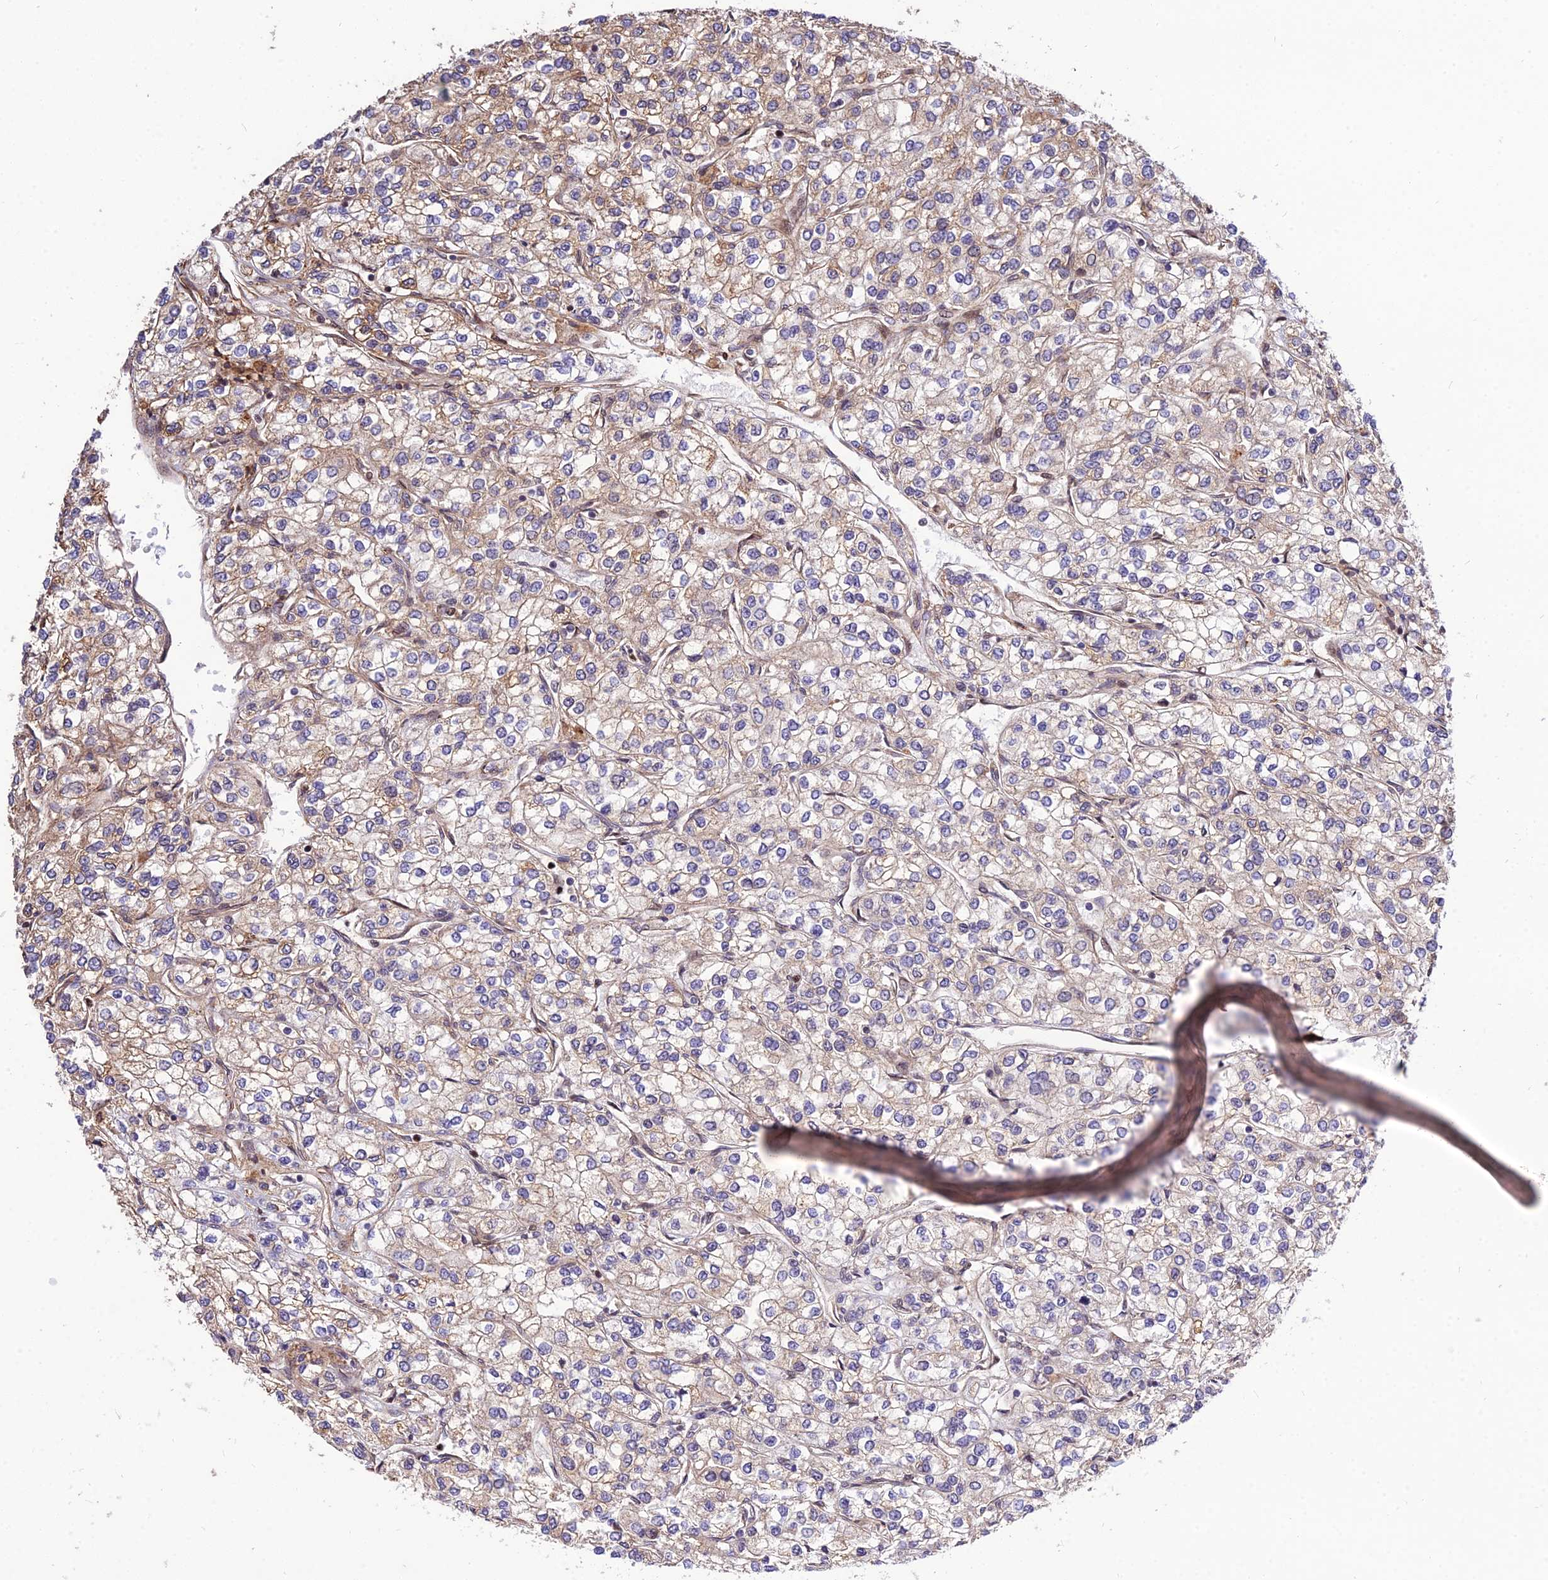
{"staining": {"intensity": "moderate", "quantity": "<25%", "location": "cytoplasmic/membranous"}, "tissue": "renal cancer", "cell_type": "Tumor cells", "image_type": "cancer", "snomed": [{"axis": "morphology", "description": "Adenocarcinoma, NOS"}, {"axis": "topography", "description": "Kidney"}], "caption": "Moderate cytoplasmic/membranous staining for a protein is seen in approximately <25% of tumor cells of adenocarcinoma (renal) using immunohistochemistry (IHC).", "gene": "SMG6", "patient": {"sex": "male", "age": 80}}